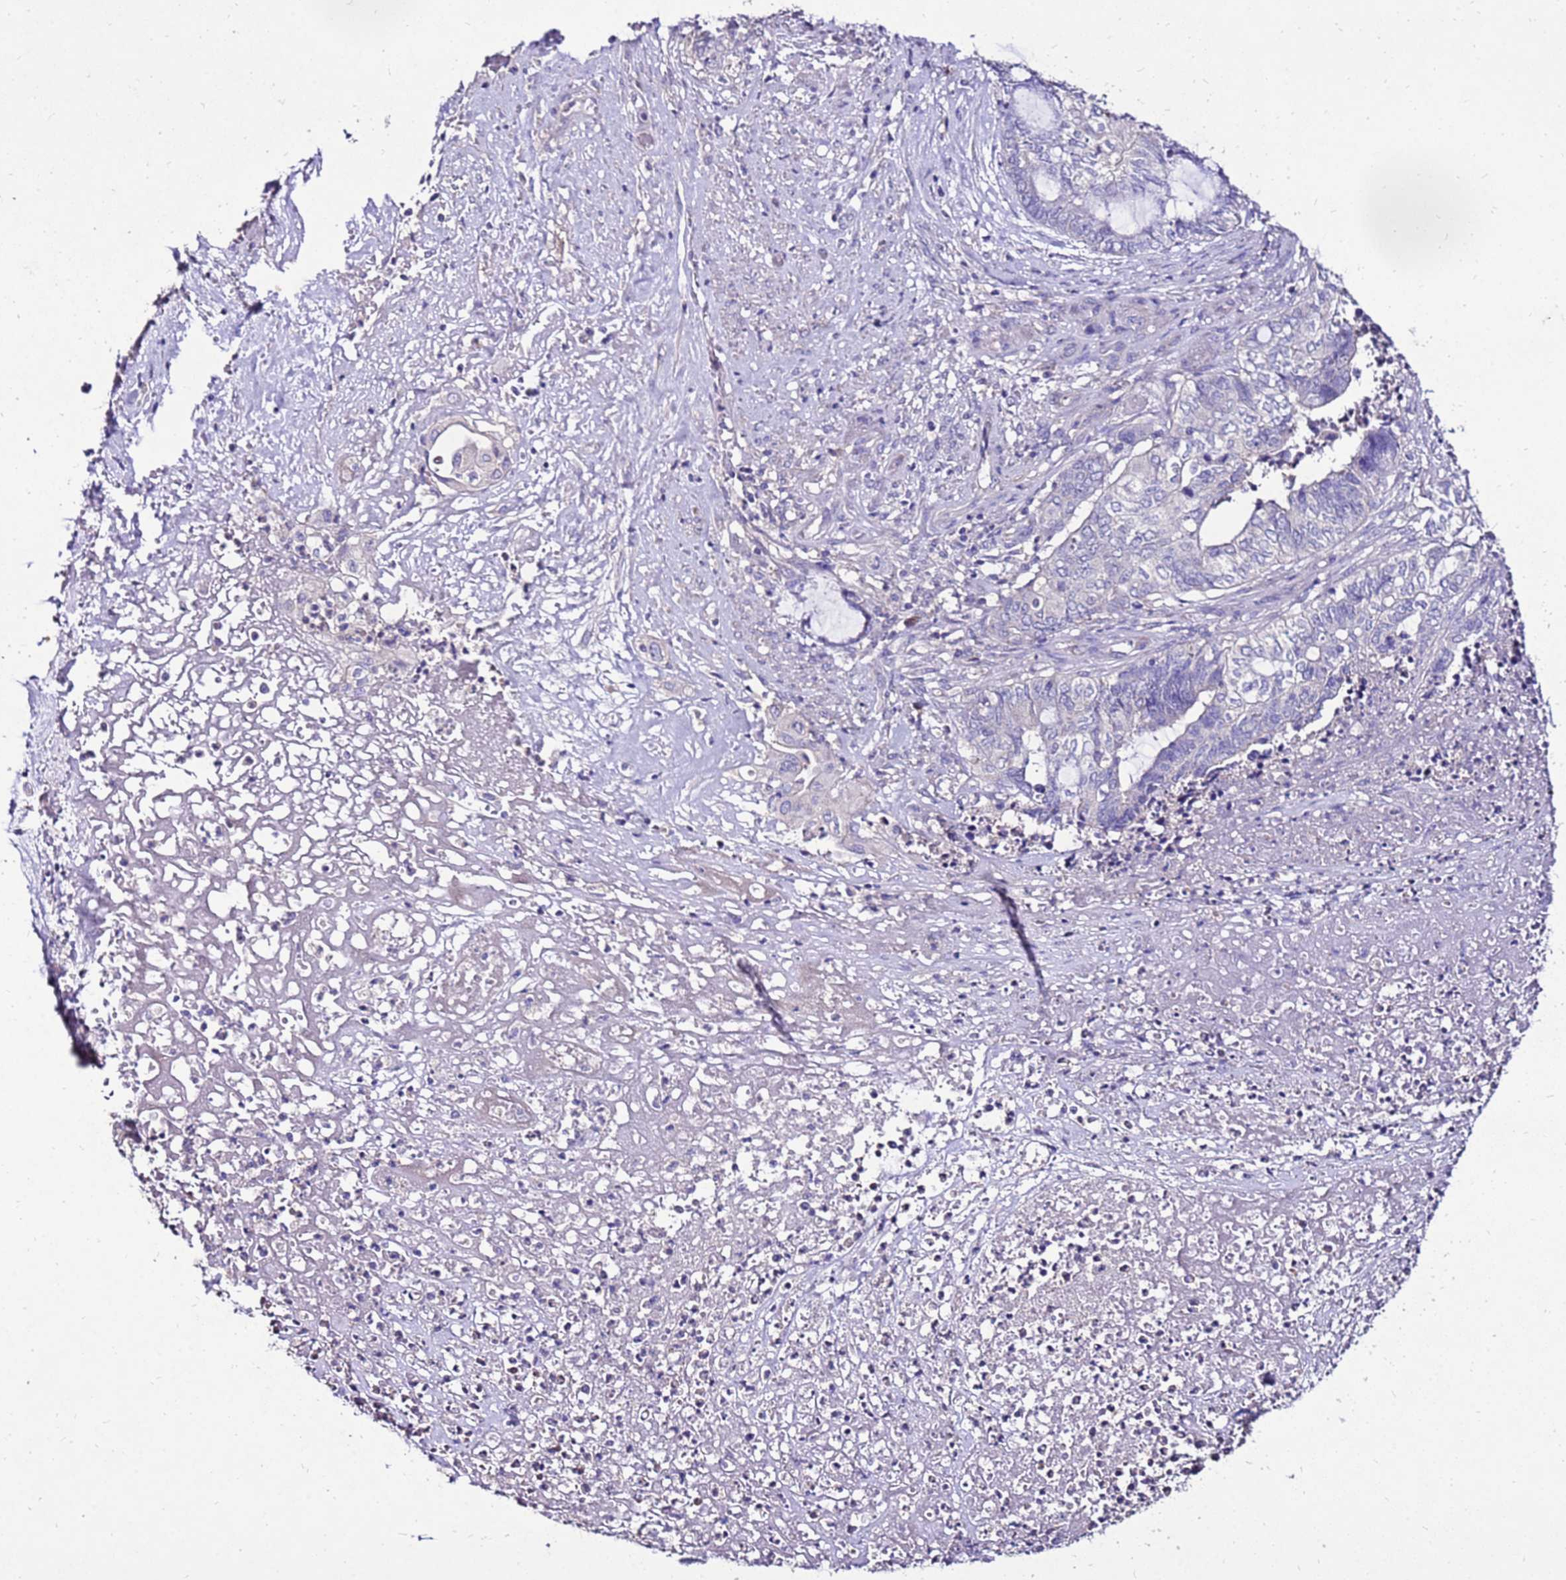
{"staining": {"intensity": "negative", "quantity": "none", "location": "none"}, "tissue": "endometrial cancer", "cell_type": "Tumor cells", "image_type": "cancer", "snomed": [{"axis": "morphology", "description": "Adenocarcinoma, NOS"}, {"axis": "topography", "description": "Uterus"}, {"axis": "topography", "description": "Endometrium"}], "caption": "Immunohistochemical staining of endometrial adenocarcinoma shows no significant staining in tumor cells.", "gene": "TMEM106C", "patient": {"sex": "female", "age": 70}}